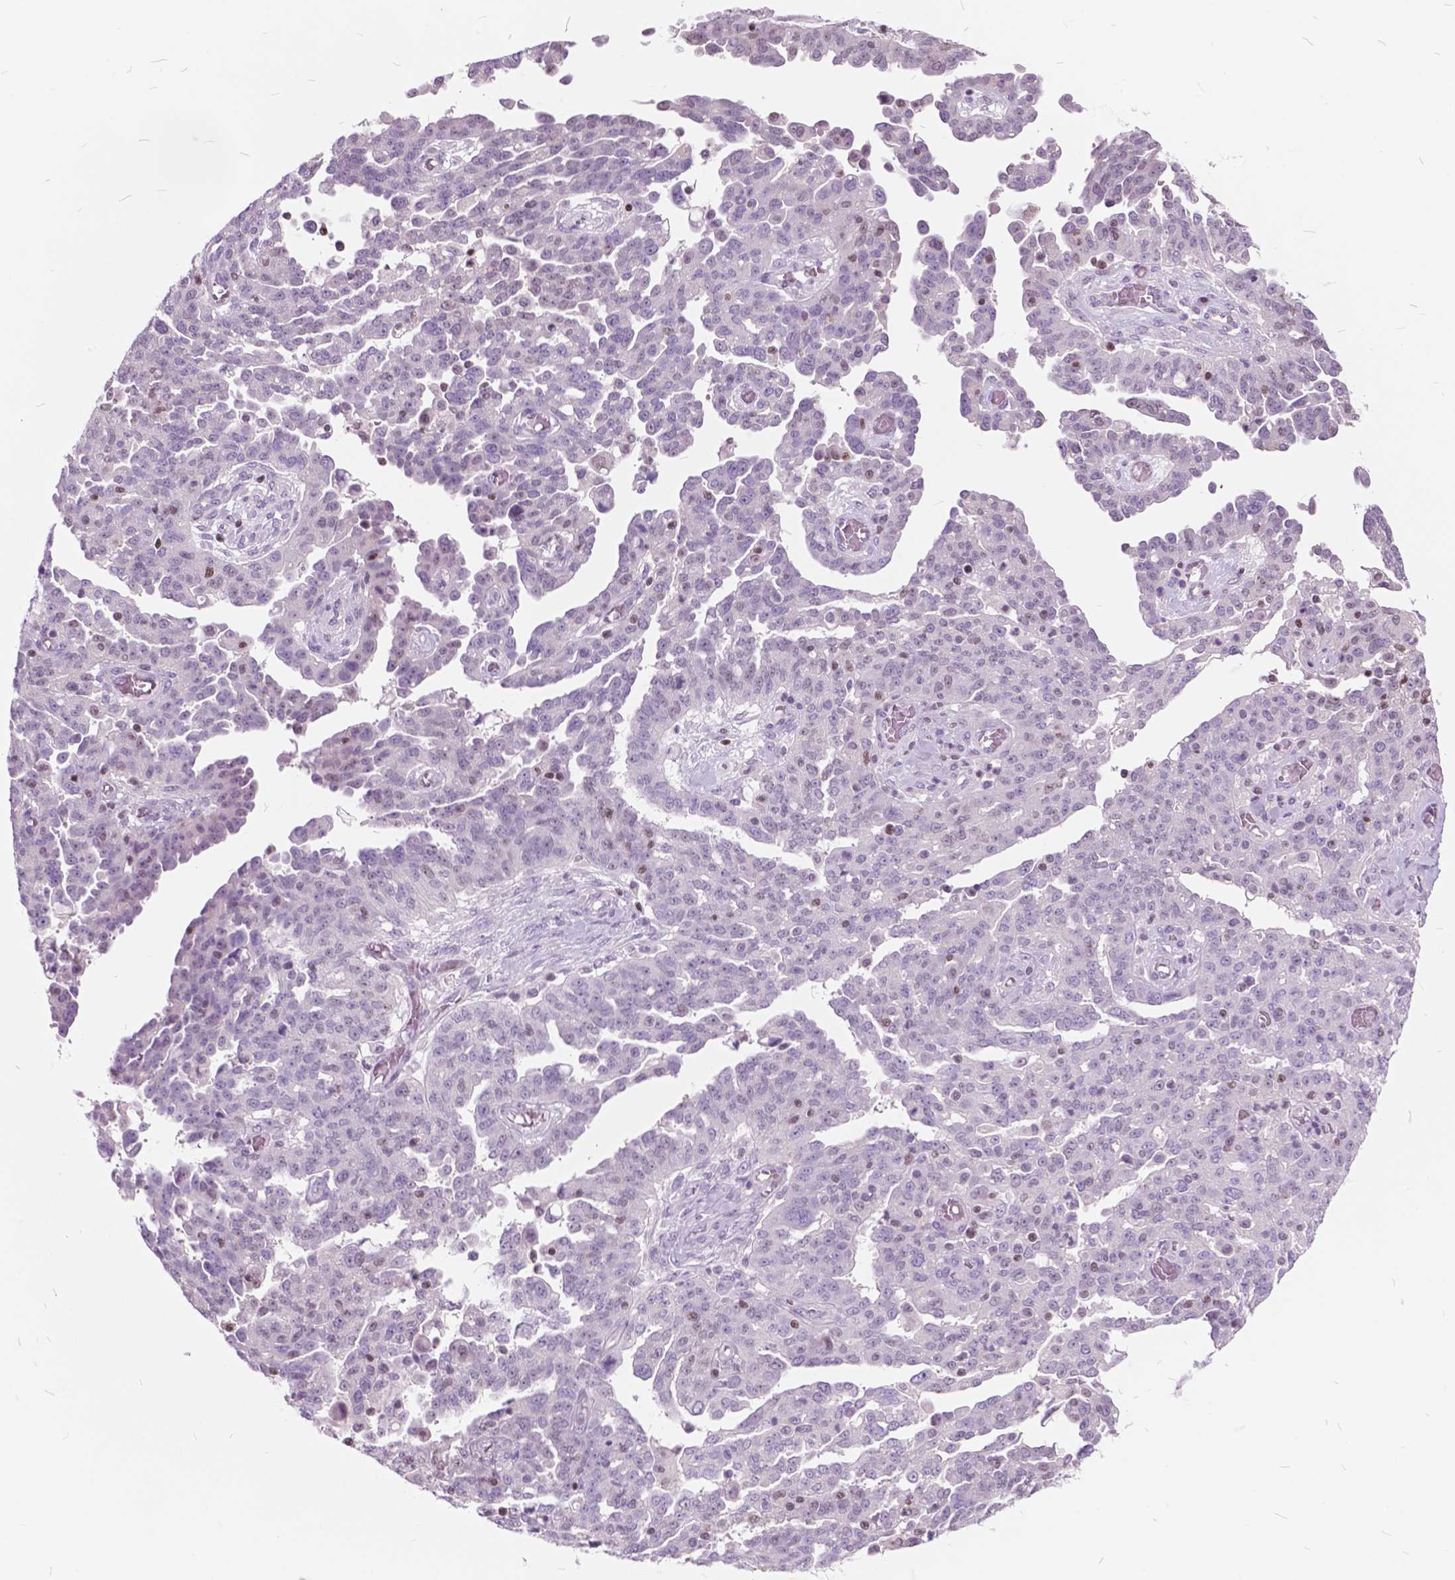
{"staining": {"intensity": "negative", "quantity": "none", "location": "none"}, "tissue": "ovarian cancer", "cell_type": "Tumor cells", "image_type": "cancer", "snomed": [{"axis": "morphology", "description": "Cystadenocarcinoma, serous, NOS"}, {"axis": "topography", "description": "Ovary"}], "caption": "Immunohistochemistry (IHC) image of neoplastic tissue: serous cystadenocarcinoma (ovarian) stained with DAB (3,3'-diaminobenzidine) demonstrates no significant protein positivity in tumor cells. (DAB IHC visualized using brightfield microscopy, high magnification).", "gene": "SP140", "patient": {"sex": "female", "age": 67}}